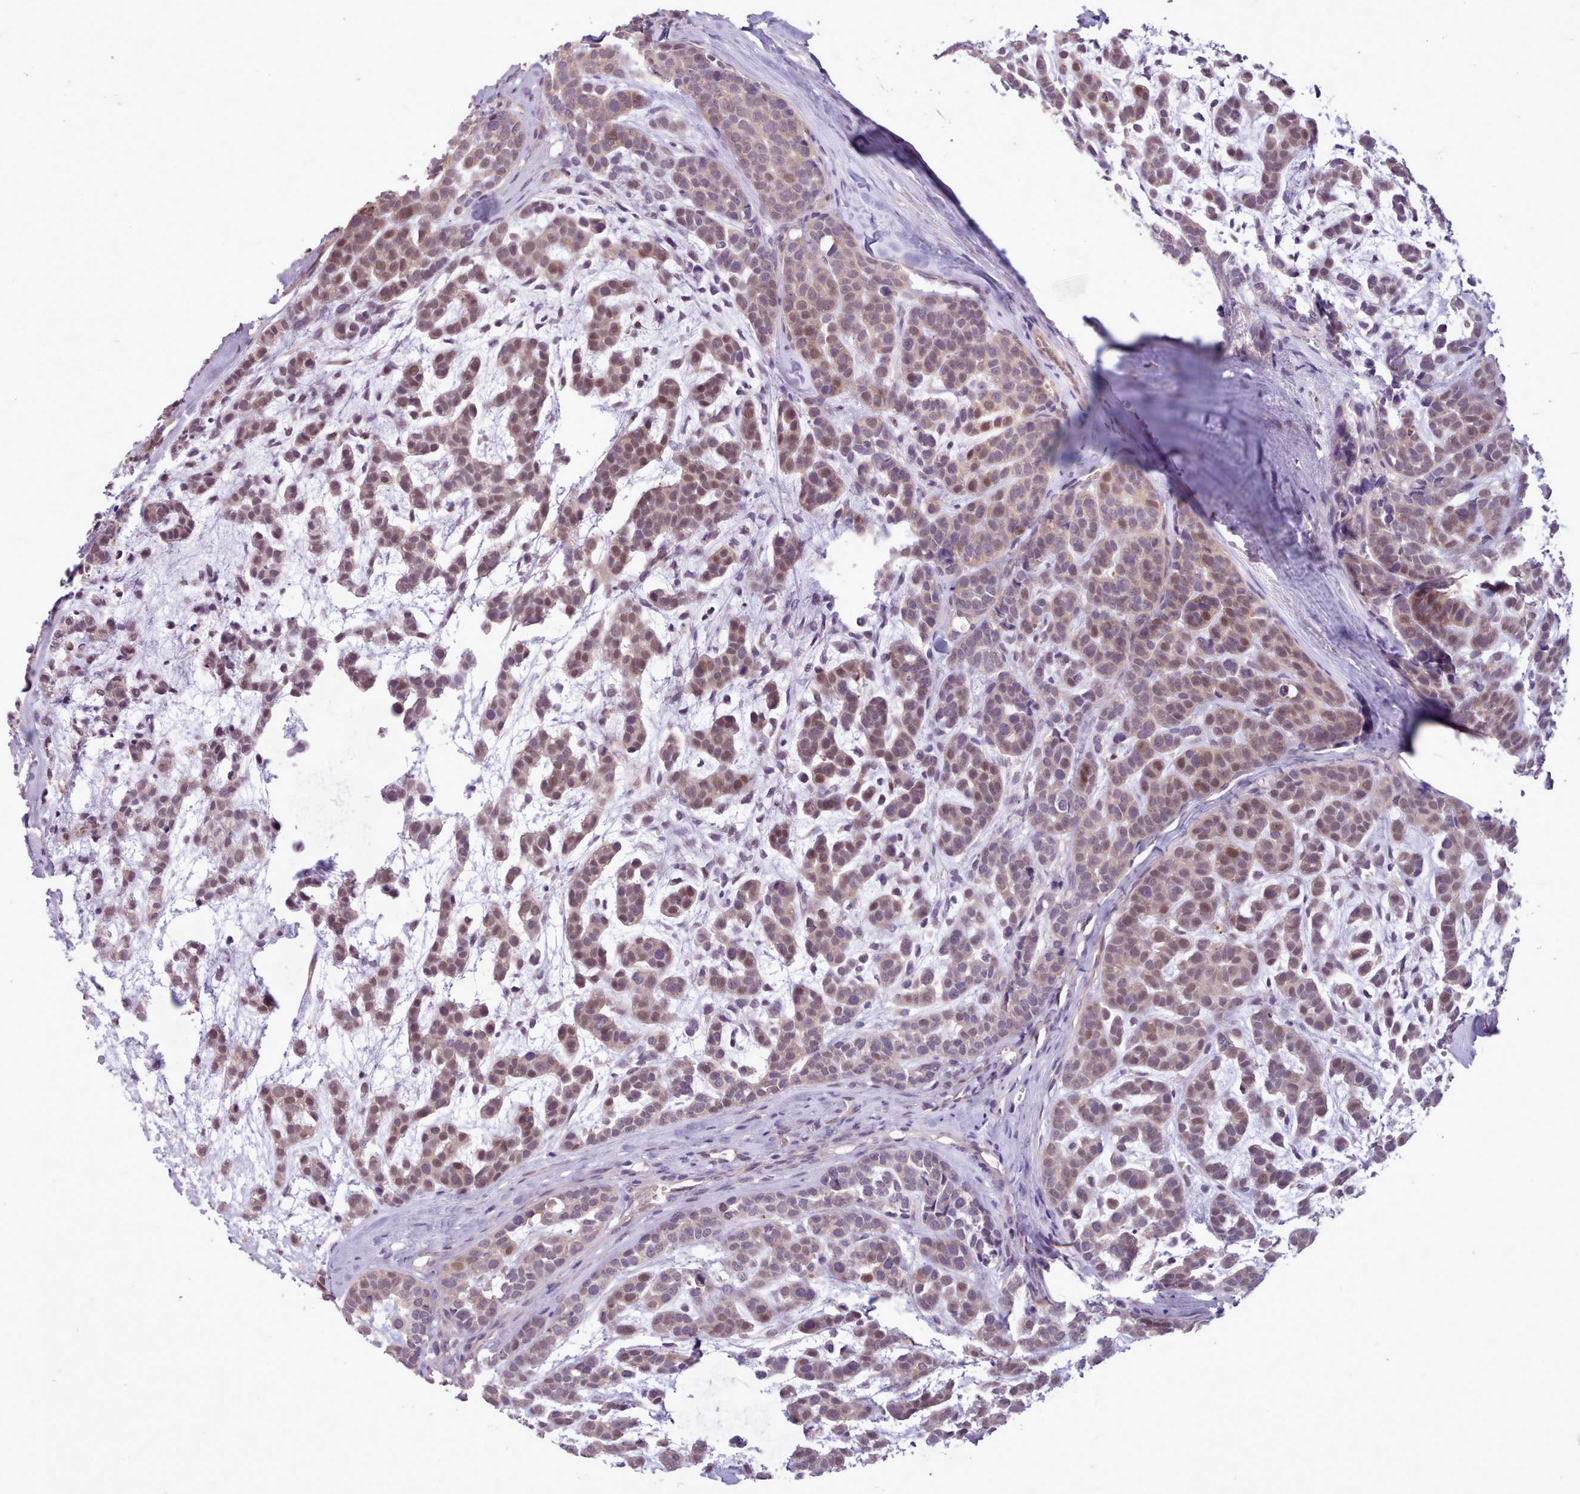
{"staining": {"intensity": "moderate", "quantity": ">75%", "location": "cytoplasmic/membranous,nuclear"}, "tissue": "head and neck cancer", "cell_type": "Tumor cells", "image_type": "cancer", "snomed": [{"axis": "morphology", "description": "Adenocarcinoma, NOS"}, {"axis": "morphology", "description": "Adenoma, NOS"}, {"axis": "topography", "description": "Head-Neck"}], "caption": "Head and neck adenoma stained with immunohistochemistry exhibits moderate cytoplasmic/membranous and nuclear positivity in about >75% of tumor cells.", "gene": "ZNF607", "patient": {"sex": "female", "age": 55}}